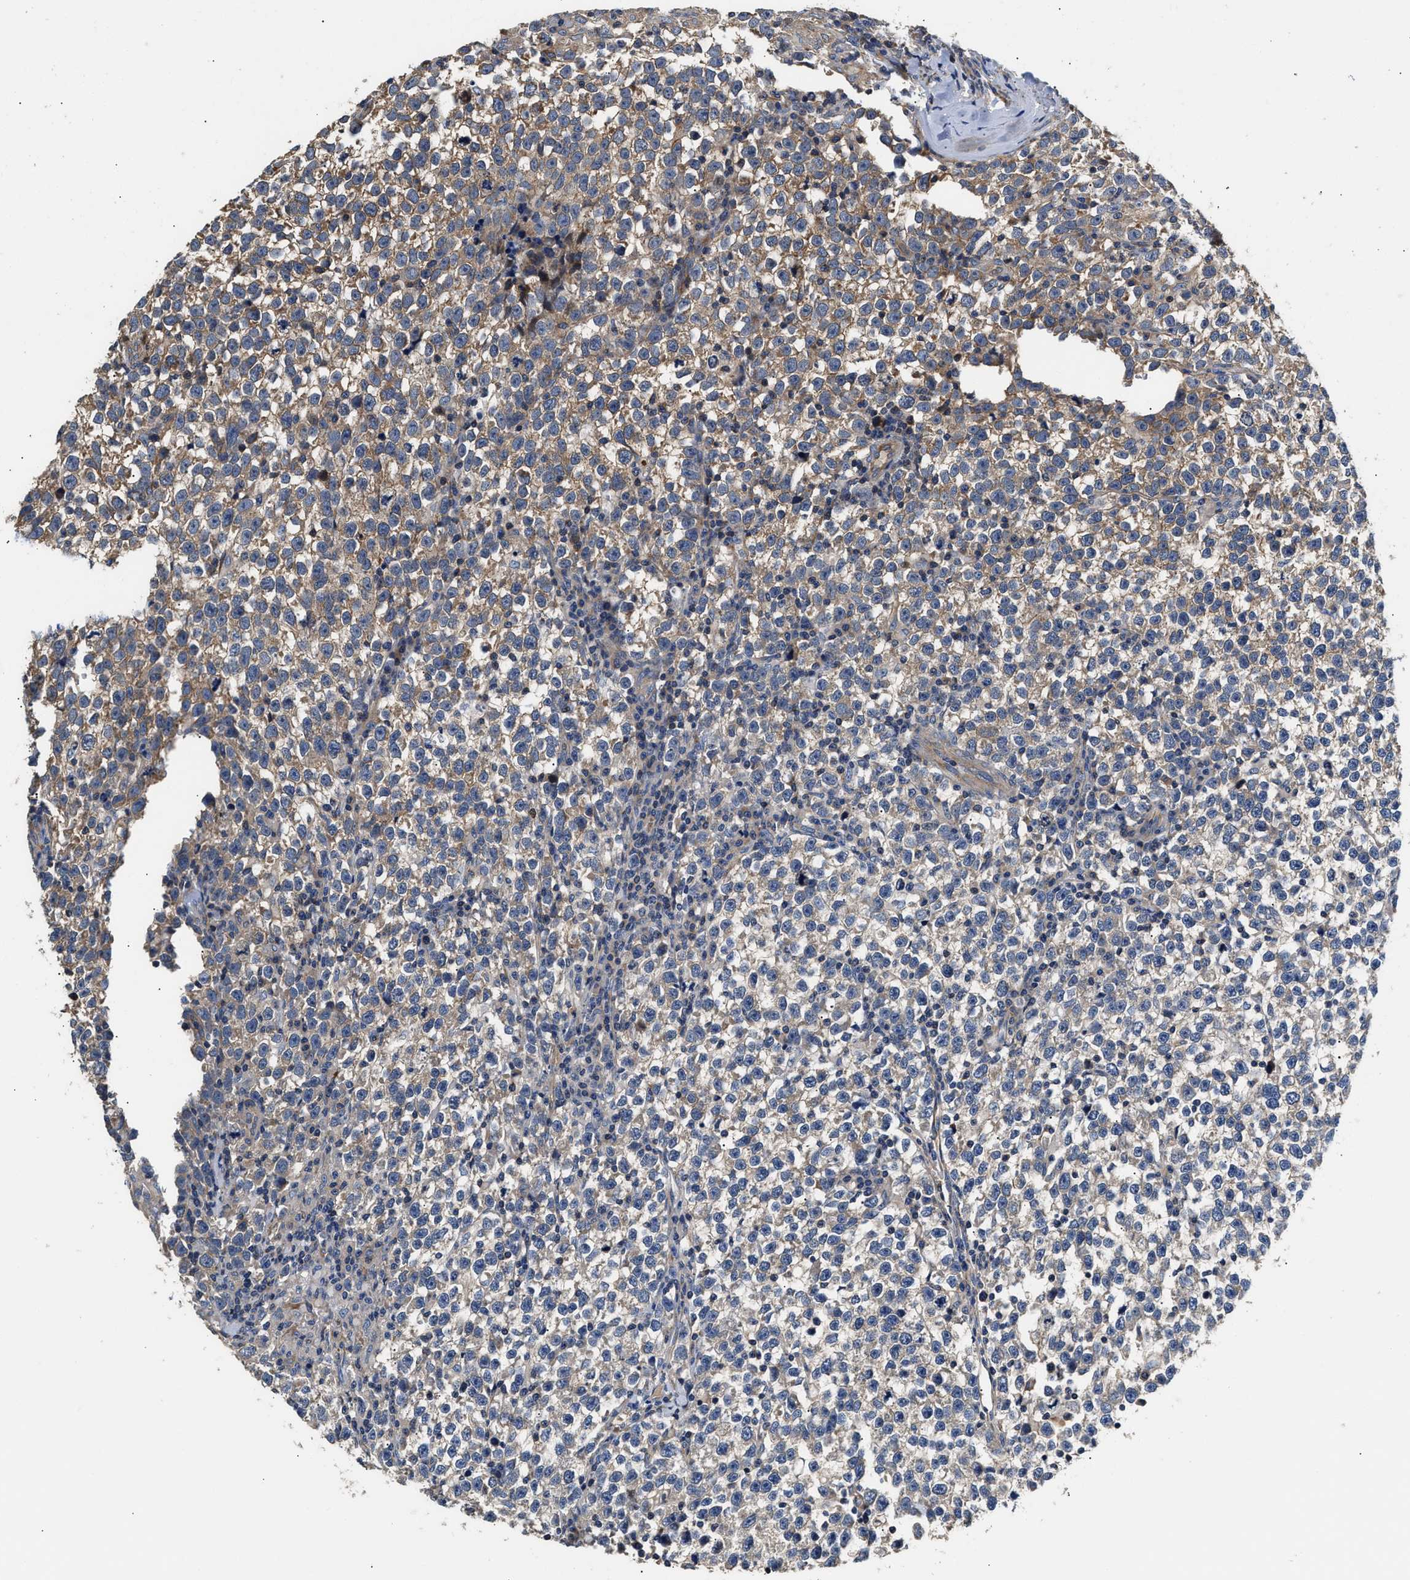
{"staining": {"intensity": "weak", "quantity": "25%-75%", "location": "cytoplasmic/membranous"}, "tissue": "testis cancer", "cell_type": "Tumor cells", "image_type": "cancer", "snomed": [{"axis": "morphology", "description": "Normal tissue, NOS"}, {"axis": "morphology", "description": "Seminoma, NOS"}, {"axis": "topography", "description": "Testis"}], "caption": "There is low levels of weak cytoplasmic/membranous expression in tumor cells of seminoma (testis), as demonstrated by immunohistochemical staining (brown color).", "gene": "TEX2", "patient": {"sex": "male", "age": 43}}